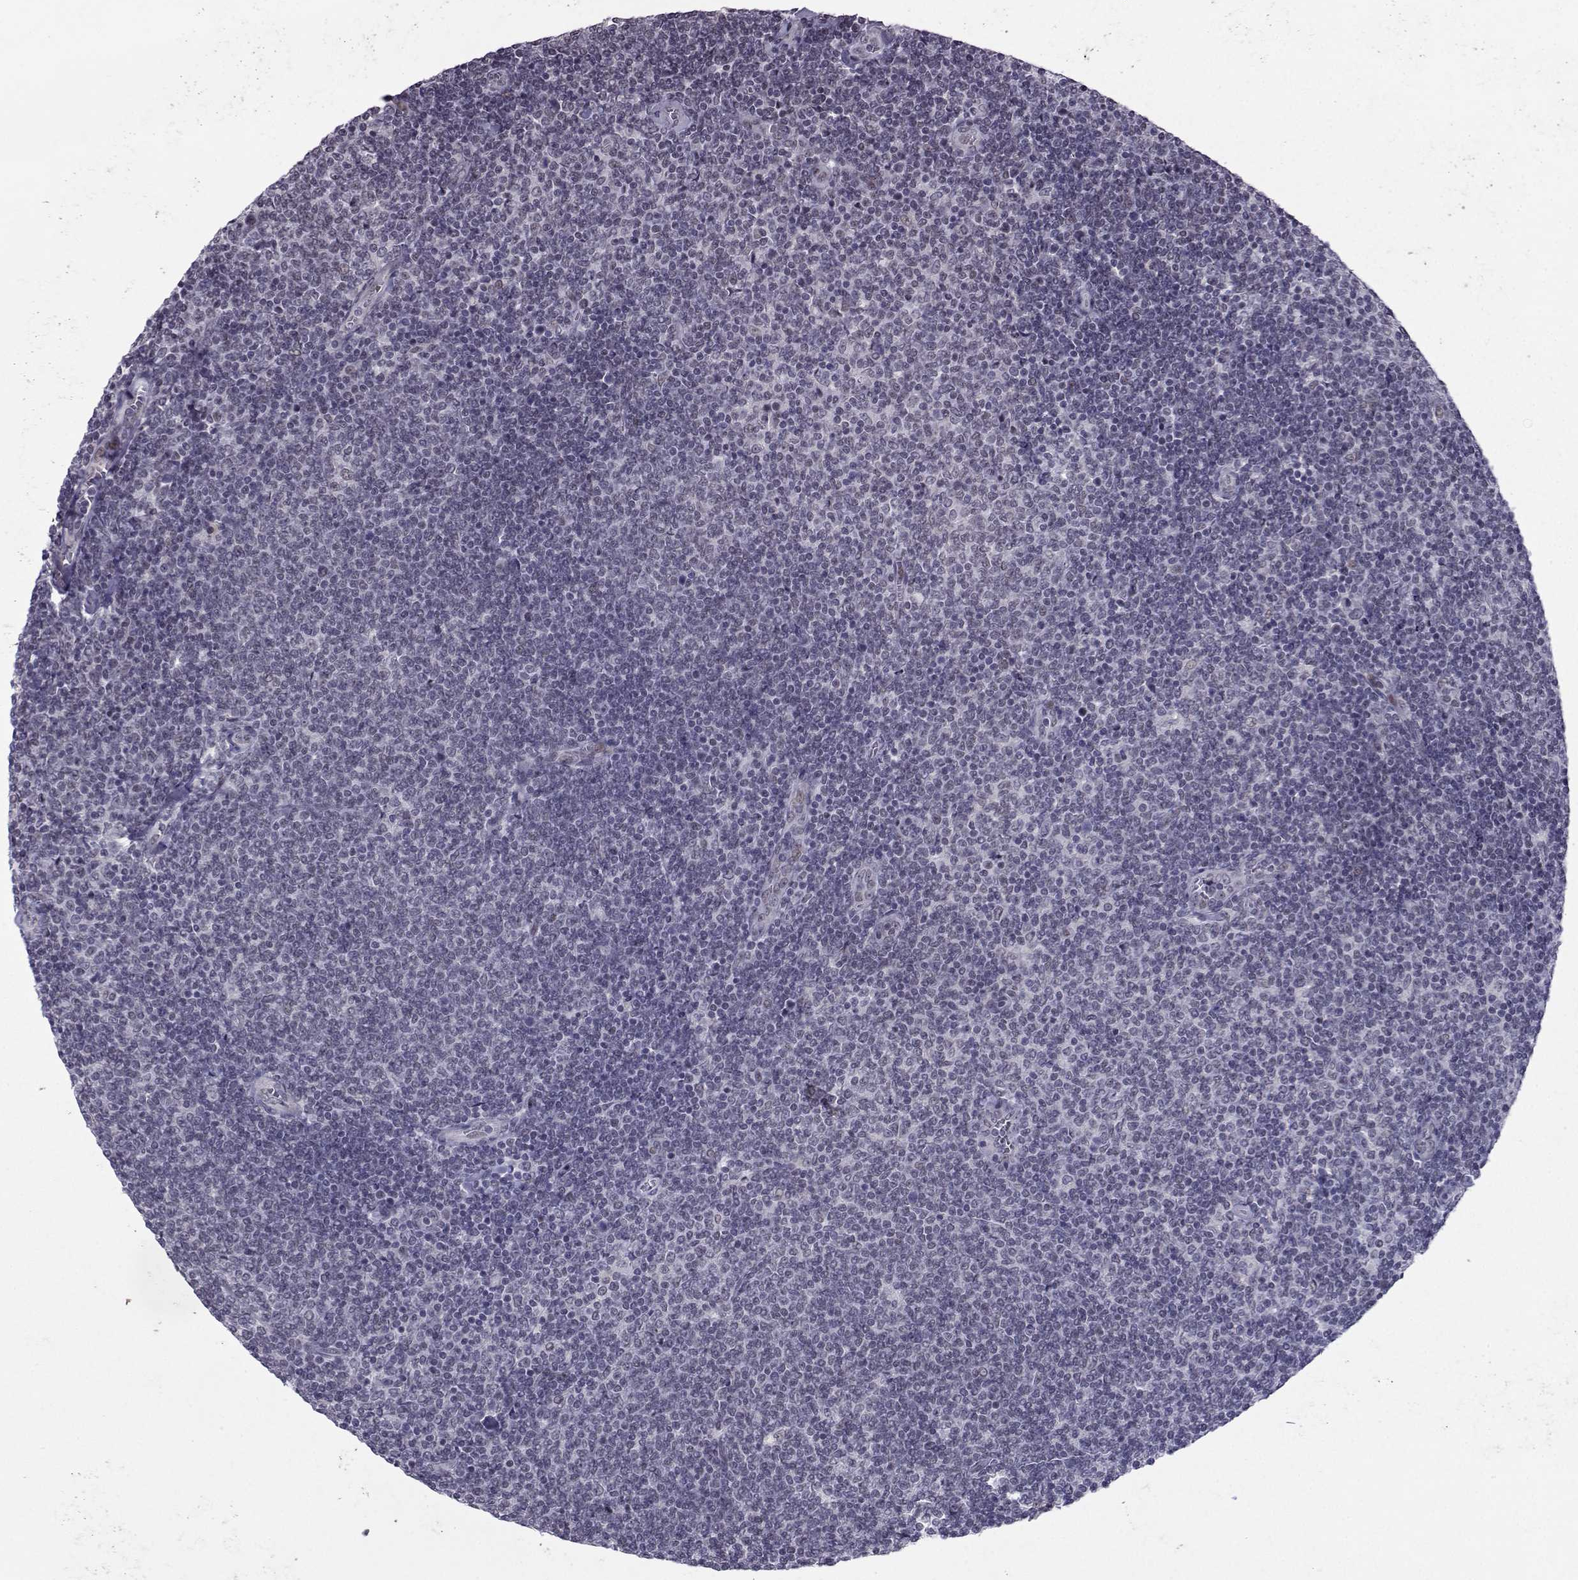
{"staining": {"intensity": "negative", "quantity": "none", "location": "none"}, "tissue": "lymphoma", "cell_type": "Tumor cells", "image_type": "cancer", "snomed": [{"axis": "morphology", "description": "Malignant lymphoma, non-Hodgkin's type, Low grade"}, {"axis": "topography", "description": "Lymph node"}], "caption": "Immunohistochemistry histopathology image of neoplastic tissue: human lymphoma stained with DAB (3,3'-diaminobenzidine) shows no significant protein positivity in tumor cells. (IHC, brightfield microscopy, high magnification).", "gene": "LIN28A", "patient": {"sex": "male", "age": 52}}